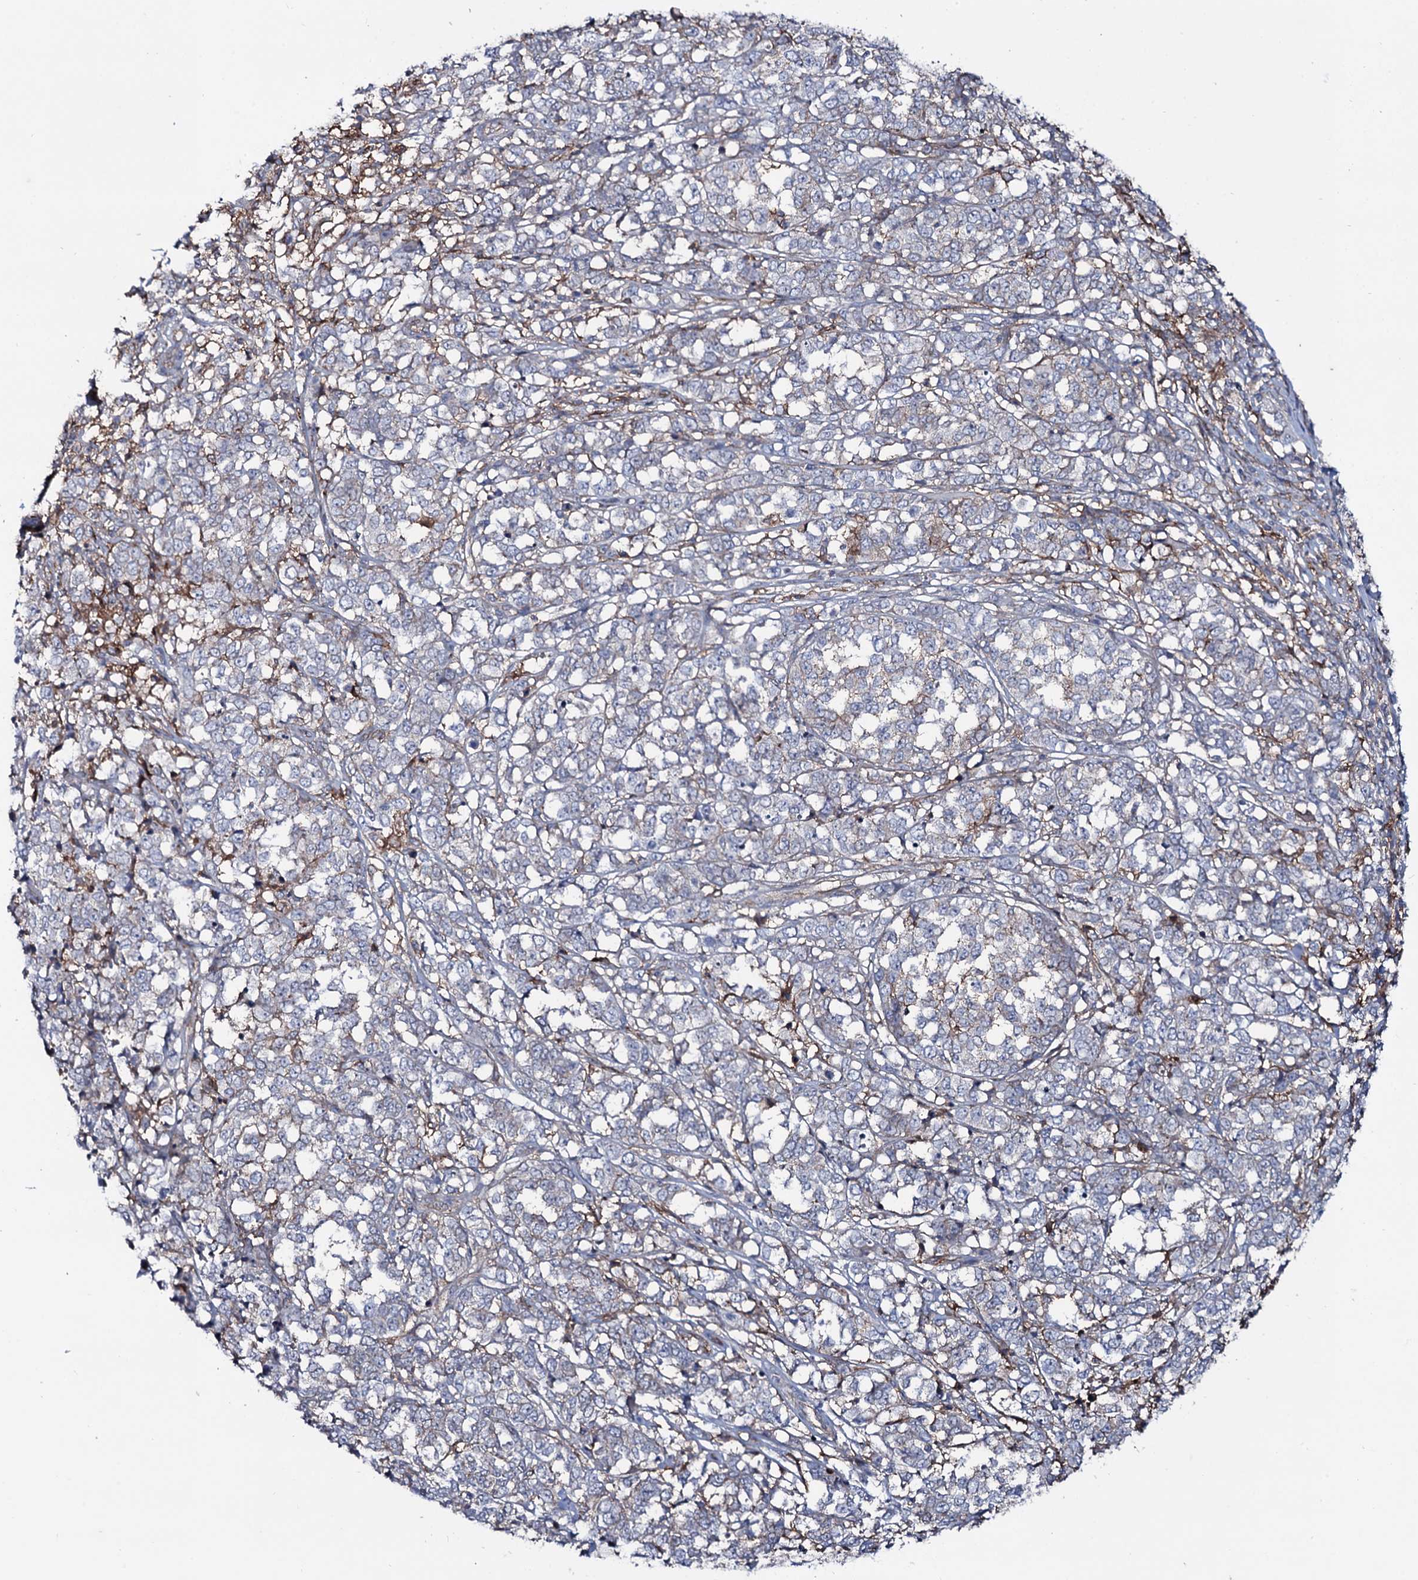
{"staining": {"intensity": "negative", "quantity": "none", "location": "none"}, "tissue": "melanoma", "cell_type": "Tumor cells", "image_type": "cancer", "snomed": [{"axis": "morphology", "description": "Malignant melanoma, NOS"}, {"axis": "topography", "description": "Skin"}], "caption": "Tumor cells are negative for protein expression in human malignant melanoma. (Brightfield microscopy of DAB IHC at high magnification).", "gene": "SNAP23", "patient": {"sex": "female", "age": 72}}